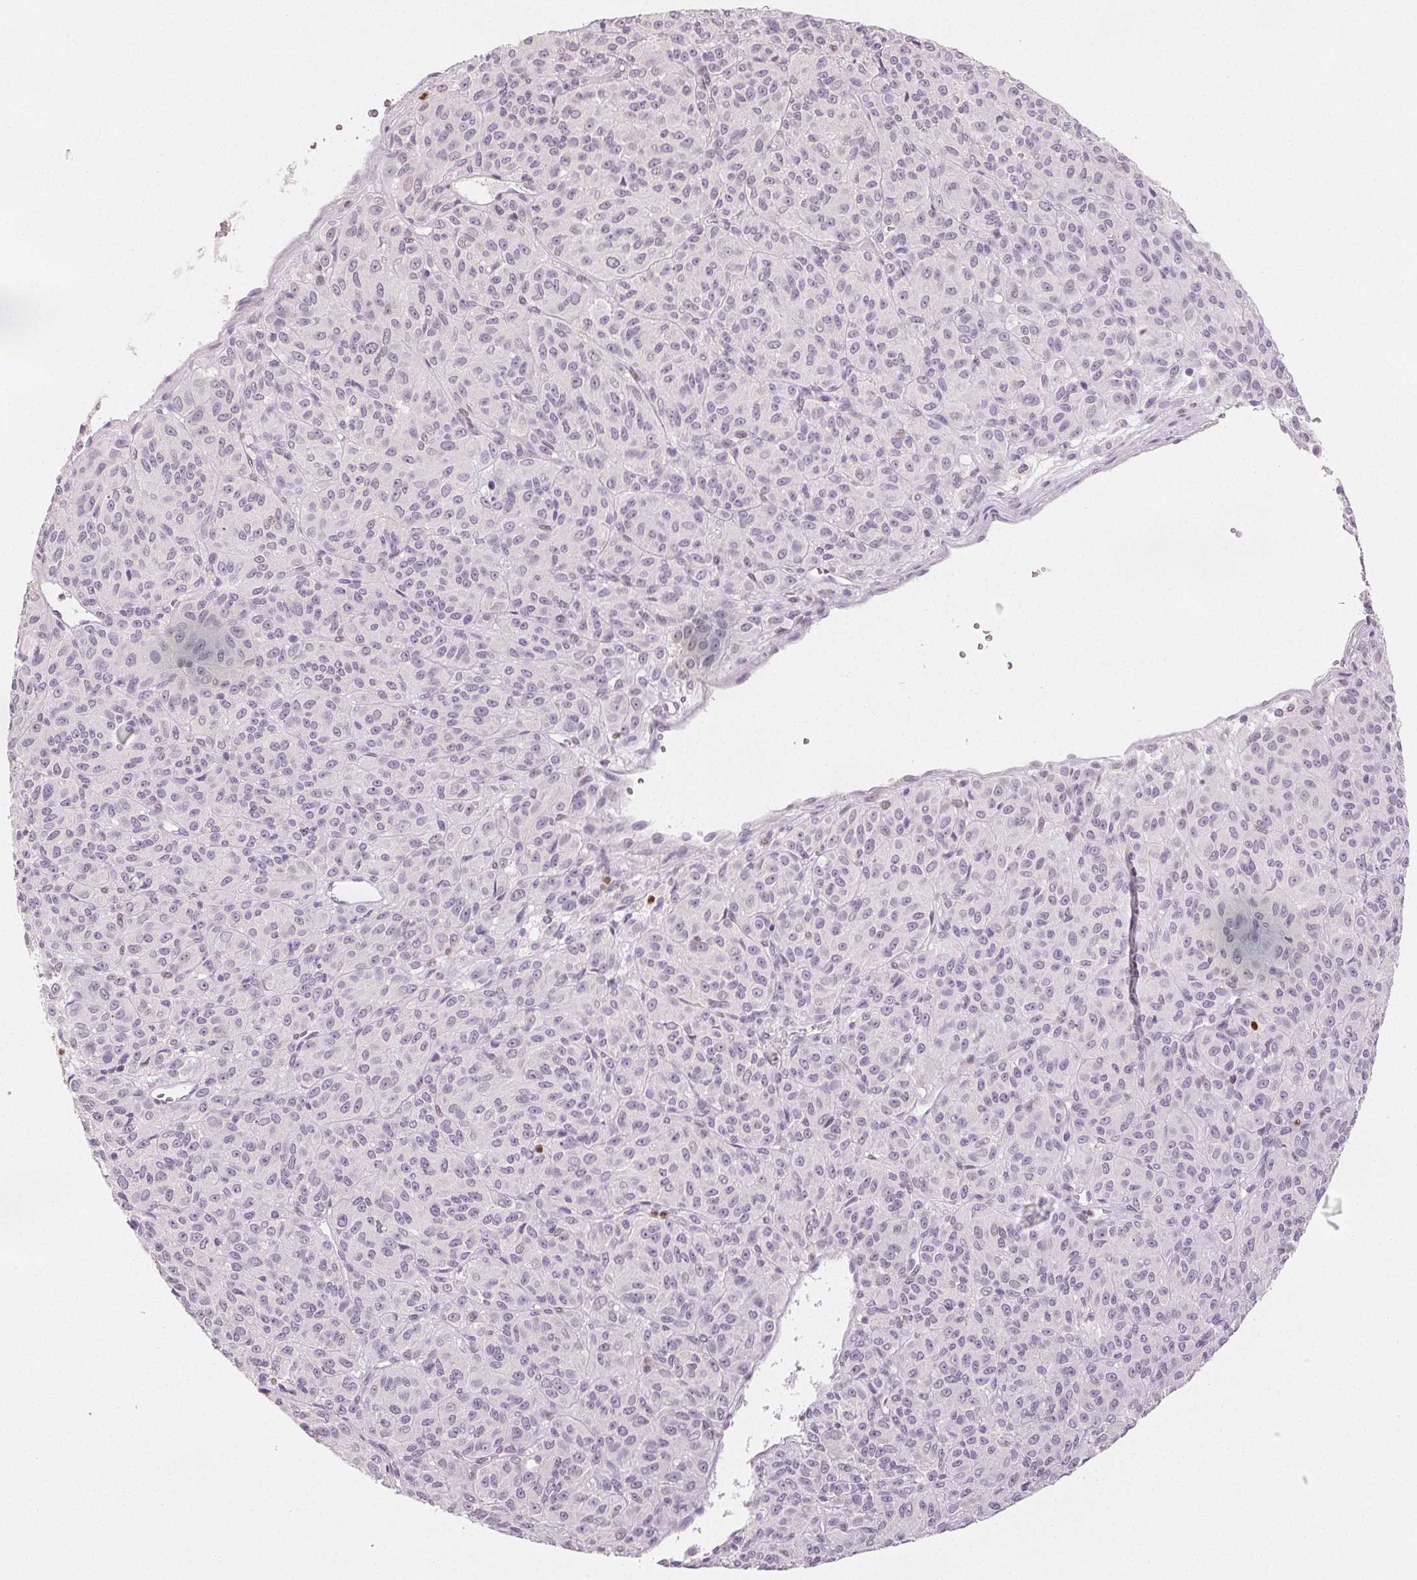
{"staining": {"intensity": "negative", "quantity": "none", "location": "none"}, "tissue": "melanoma", "cell_type": "Tumor cells", "image_type": "cancer", "snomed": [{"axis": "morphology", "description": "Malignant melanoma, Metastatic site"}, {"axis": "topography", "description": "Brain"}], "caption": "DAB immunohistochemical staining of malignant melanoma (metastatic site) shows no significant staining in tumor cells.", "gene": "RUNX2", "patient": {"sex": "female", "age": 56}}